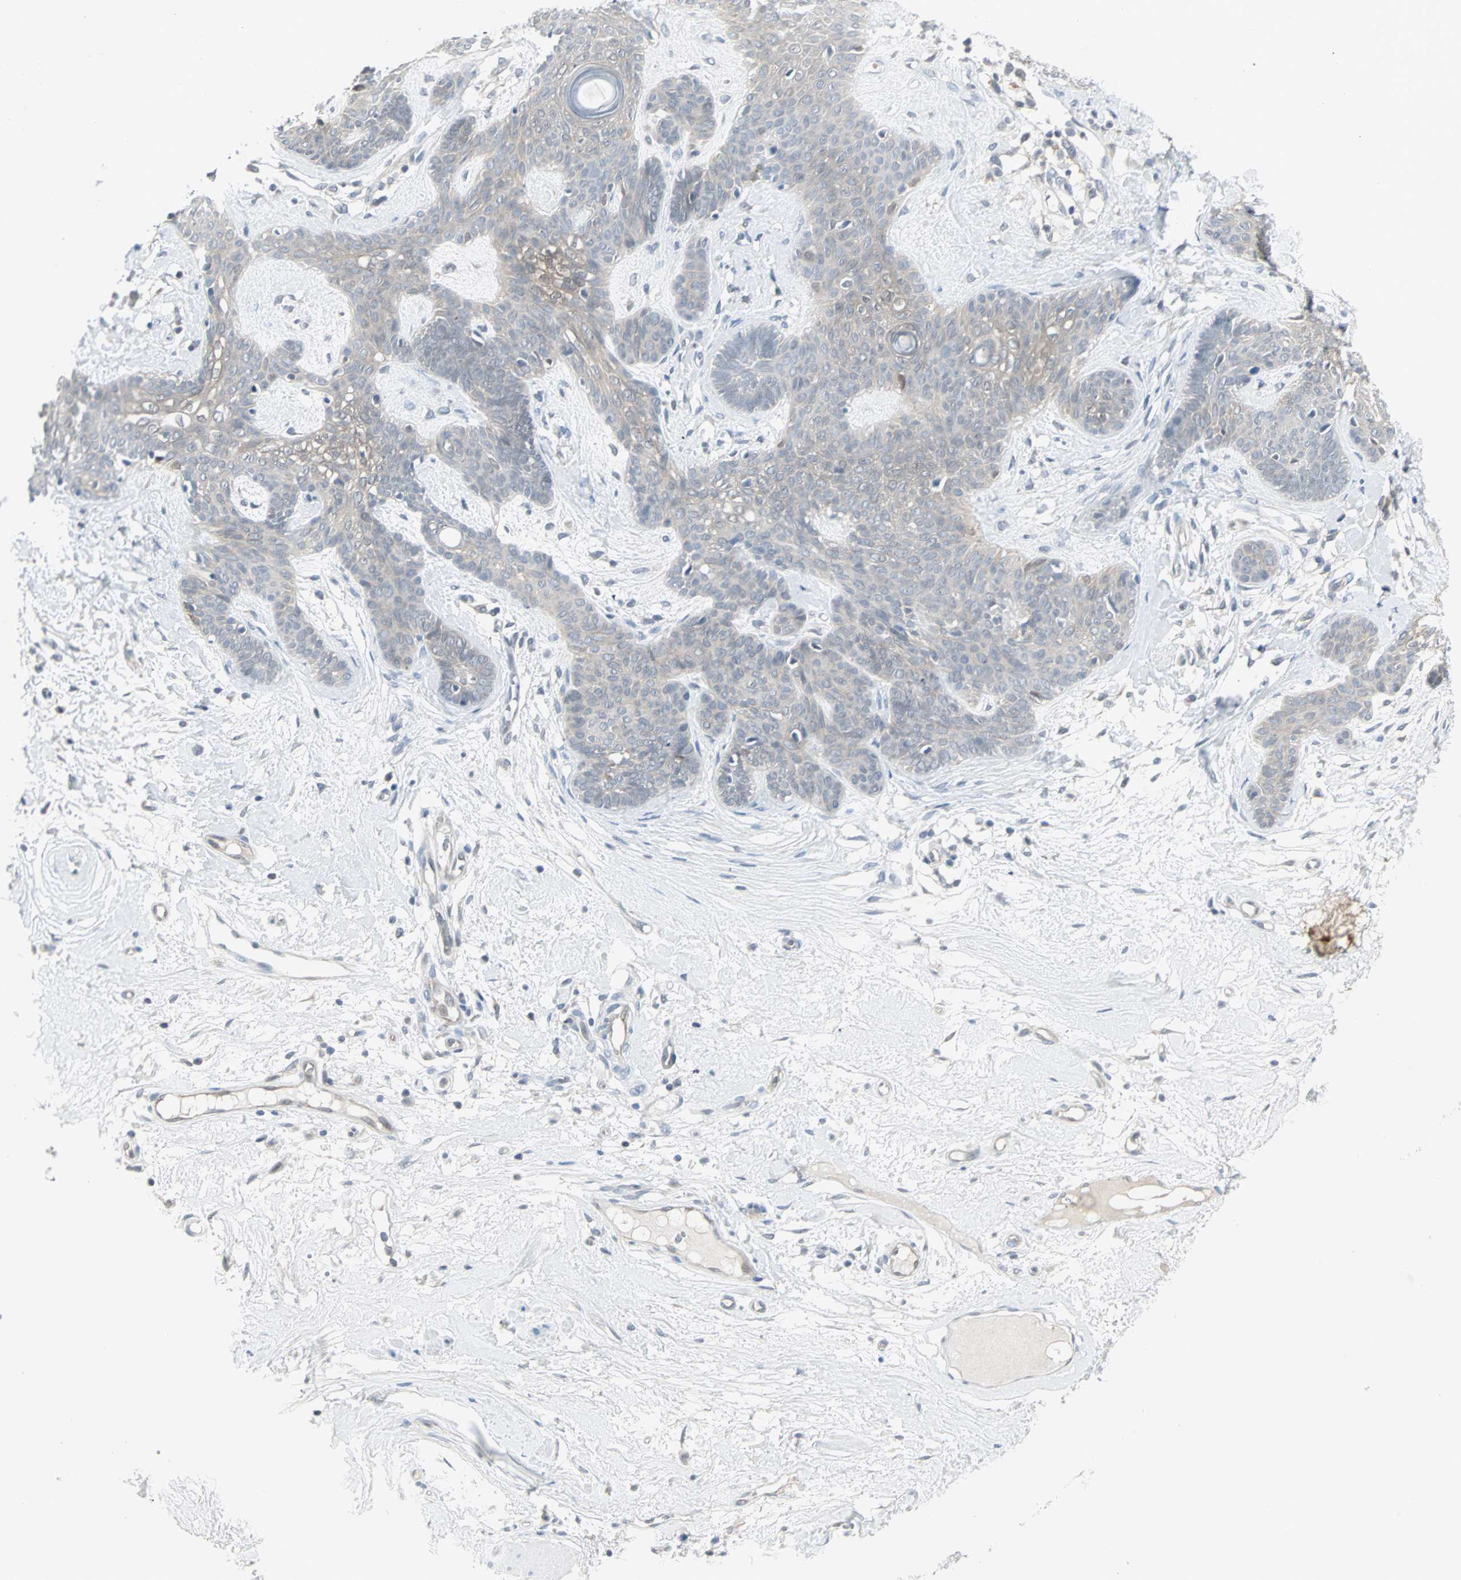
{"staining": {"intensity": "negative", "quantity": "none", "location": "none"}, "tissue": "skin cancer", "cell_type": "Tumor cells", "image_type": "cancer", "snomed": [{"axis": "morphology", "description": "Developmental malformation"}, {"axis": "morphology", "description": "Basal cell carcinoma"}, {"axis": "topography", "description": "Skin"}], "caption": "Basal cell carcinoma (skin) stained for a protein using immunohistochemistry reveals no expression tumor cells.", "gene": "PTPA", "patient": {"sex": "female", "age": 62}}